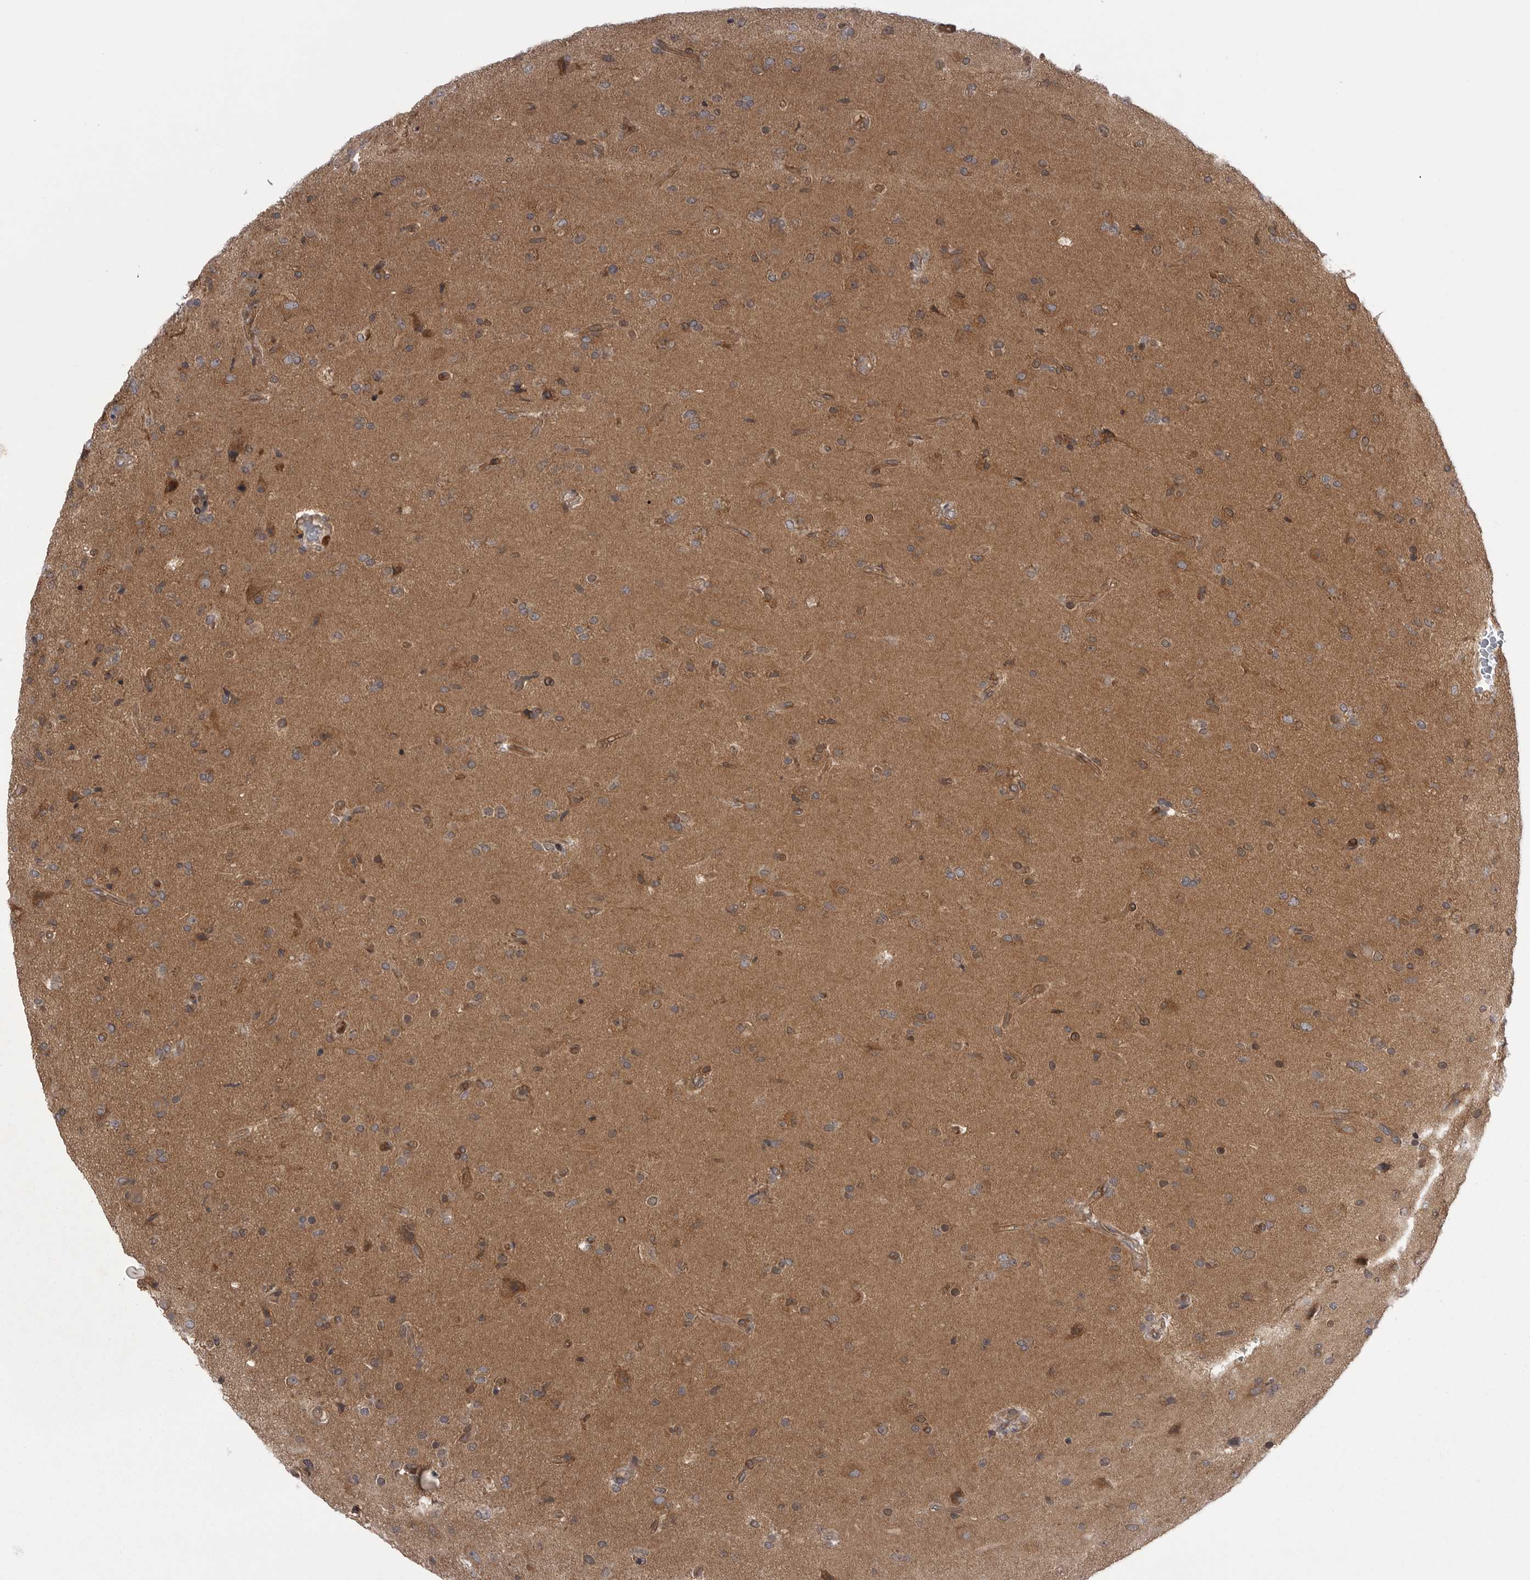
{"staining": {"intensity": "moderate", "quantity": "<25%", "location": "cytoplasmic/membranous"}, "tissue": "glioma", "cell_type": "Tumor cells", "image_type": "cancer", "snomed": [{"axis": "morphology", "description": "Glioma, malignant, High grade"}, {"axis": "topography", "description": "Brain"}], "caption": "Immunohistochemistry (DAB) staining of glioma exhibits moderate cytoplasmic/membranous protein positivity in approximately <25% of tumor cells.", "gene": "STK24", "patient": {"sex": "male", "age": 72}}